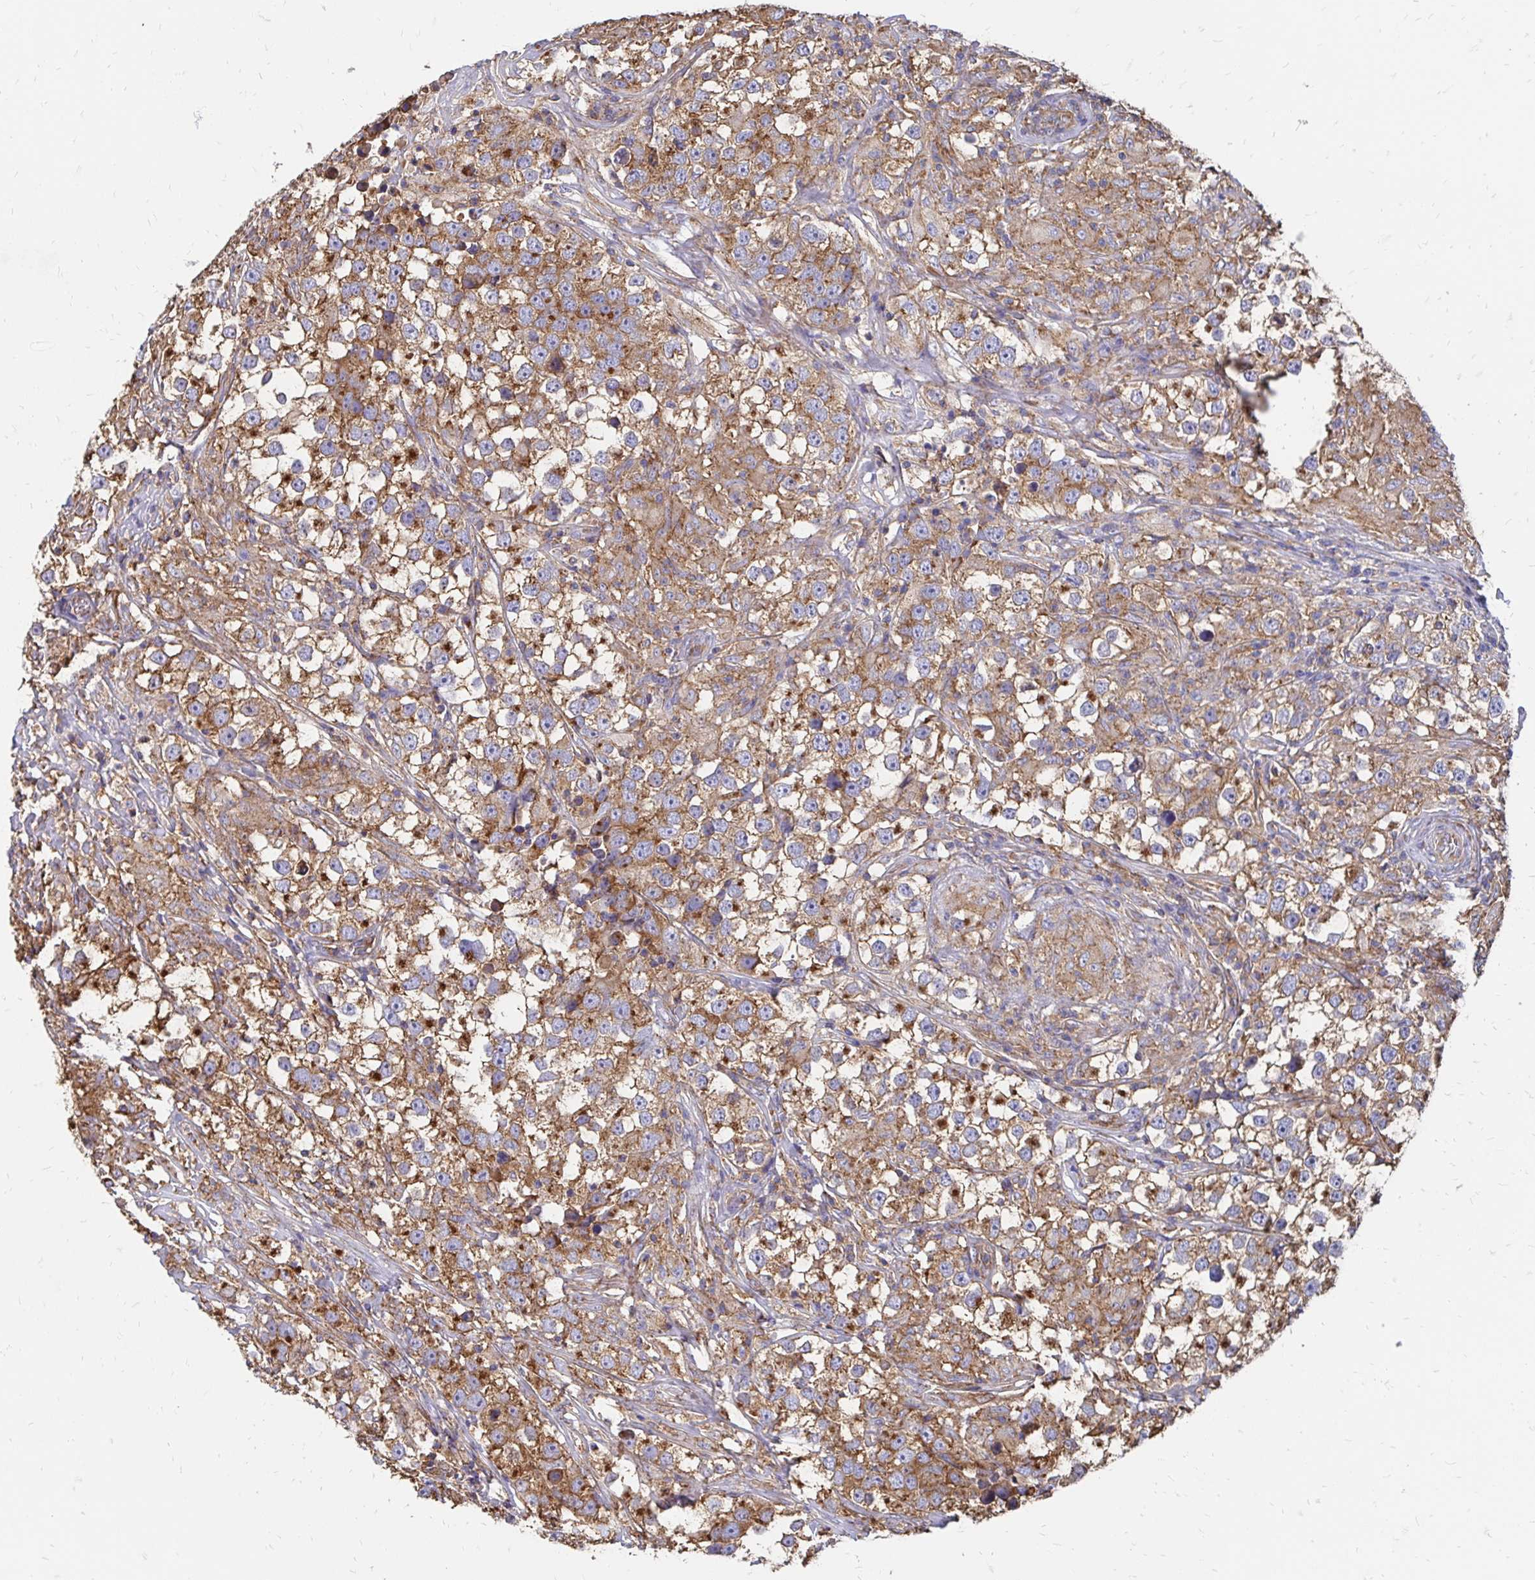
{"staining": {"intensity": "moderate", "quantity": ">75%", "location": "cytoplasmic/membranous"}, "tissue": "testis cancer", "cell_type": "Tumor cells", "image_type": "cancer", "snomed": [{"axis": "morphology", "description": "Seminoma, NOS"}, {"axis": "topography", "description": "Testis"}], "caption": "Protein staining of testis seminoma tissue displays moderate cytoplasmic/membranous expression in about >75% of tumor cells.", "gene": "CLTC", "patient": {"sex": "male", "age": 46}}